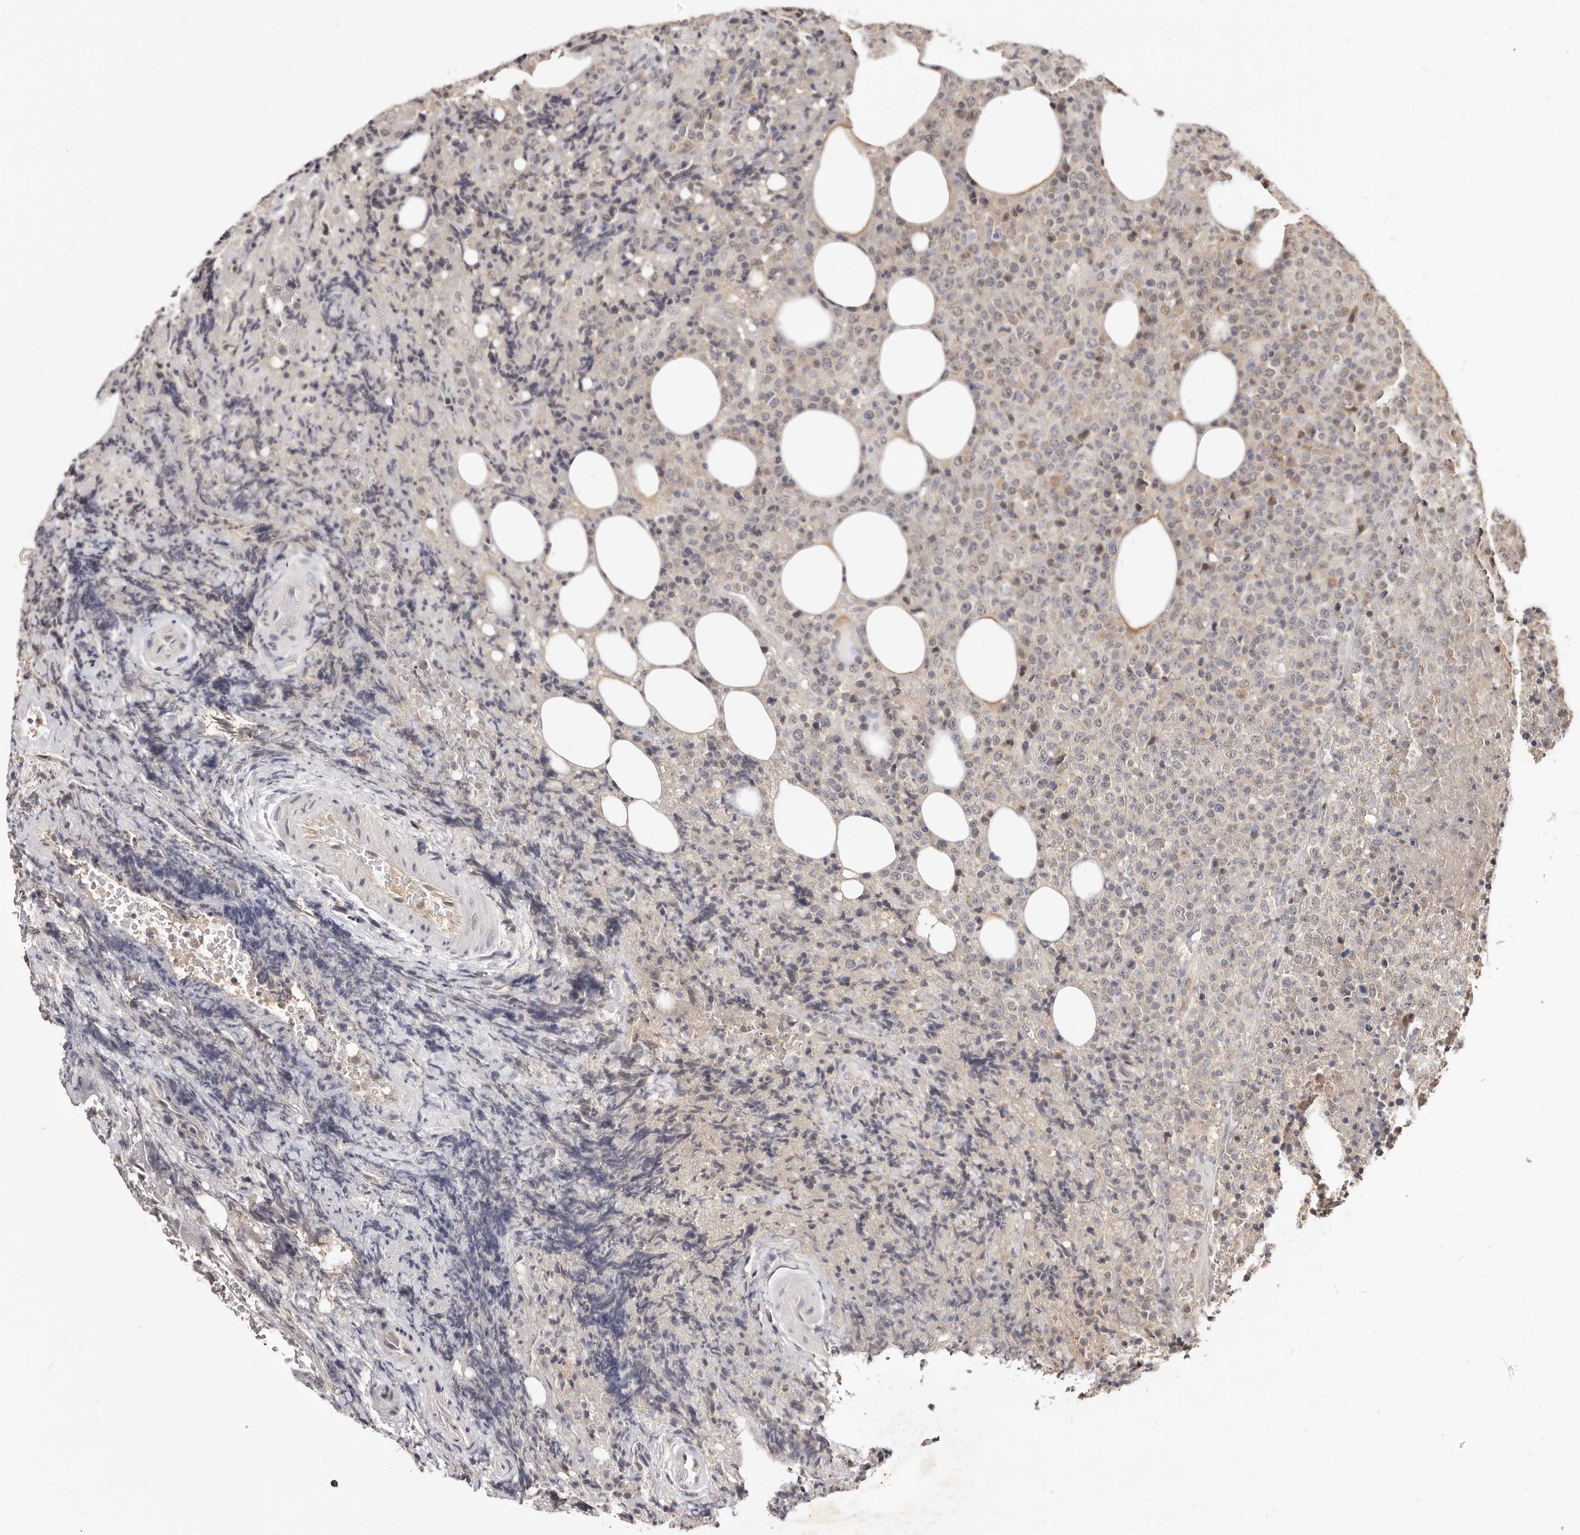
{"staining": {"intensity": "negative", "quantity": "none", "location": "none"}, "tissue": "lymphoma", "cell_type": "Tumor cells", "image_type": "cancer", "snomed": [{"axis": "morphology", "description": "Malignant lymphoma, non-Hodgkin's type, High grade"}, {"axis": "topography", "description": "Lymph node"}], "caption": "High magnification brightfield microscopy of lymphoma stained with DAB (3,3'-diaminobenzidine) (brown) and counterstained with hematoxylin (blue): tumor cells show no significant expression. (DAB (3,3'-diaminobenzidine) immunohistochemistry with hematoxylin counter stain).", "gene": "TSPAN13", "patient": {"sex": "male", "age": 13}}